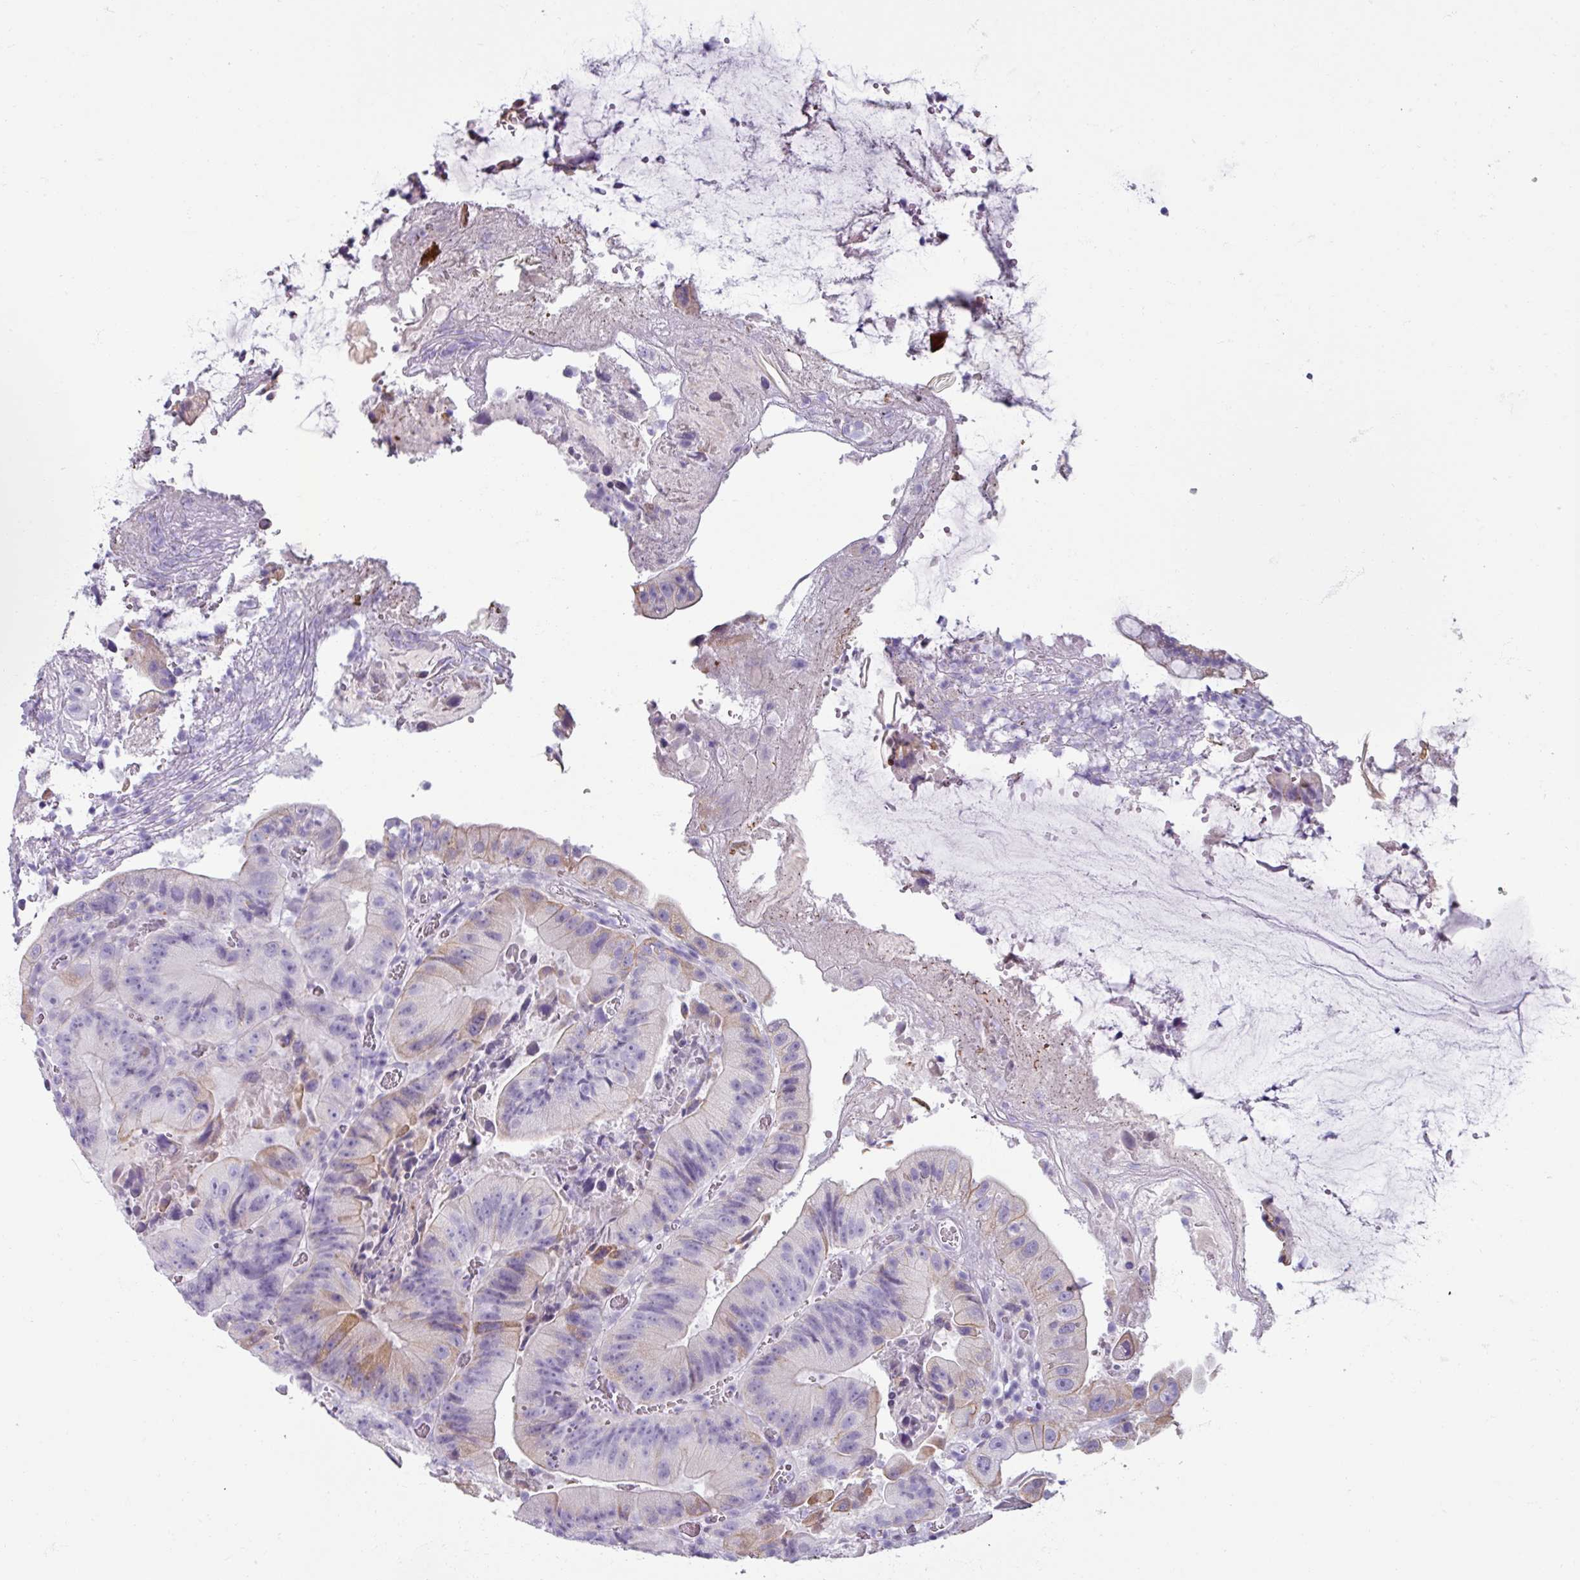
{"staining": {"intensity": "moderate", "quantity": "<25%", "location": "cytoplasmic/membranous"}, "tissue": "colorectal cancer", "cell_type": "Tumor cells", "image_type": "cancer", "snomed": [{"axis": "morphology", "description": "Adenocarcinoma, NOS"}, {"axis": "topography", "description": "Colon"}], "caption": "A low amount of moderate cytoplasmic/membranous staining is present in about <25% of tumor cells in colorectal adenocarcinoma tissue.", "gene": "SPESP1", "patient": {"sex": "female", "age": 86}}